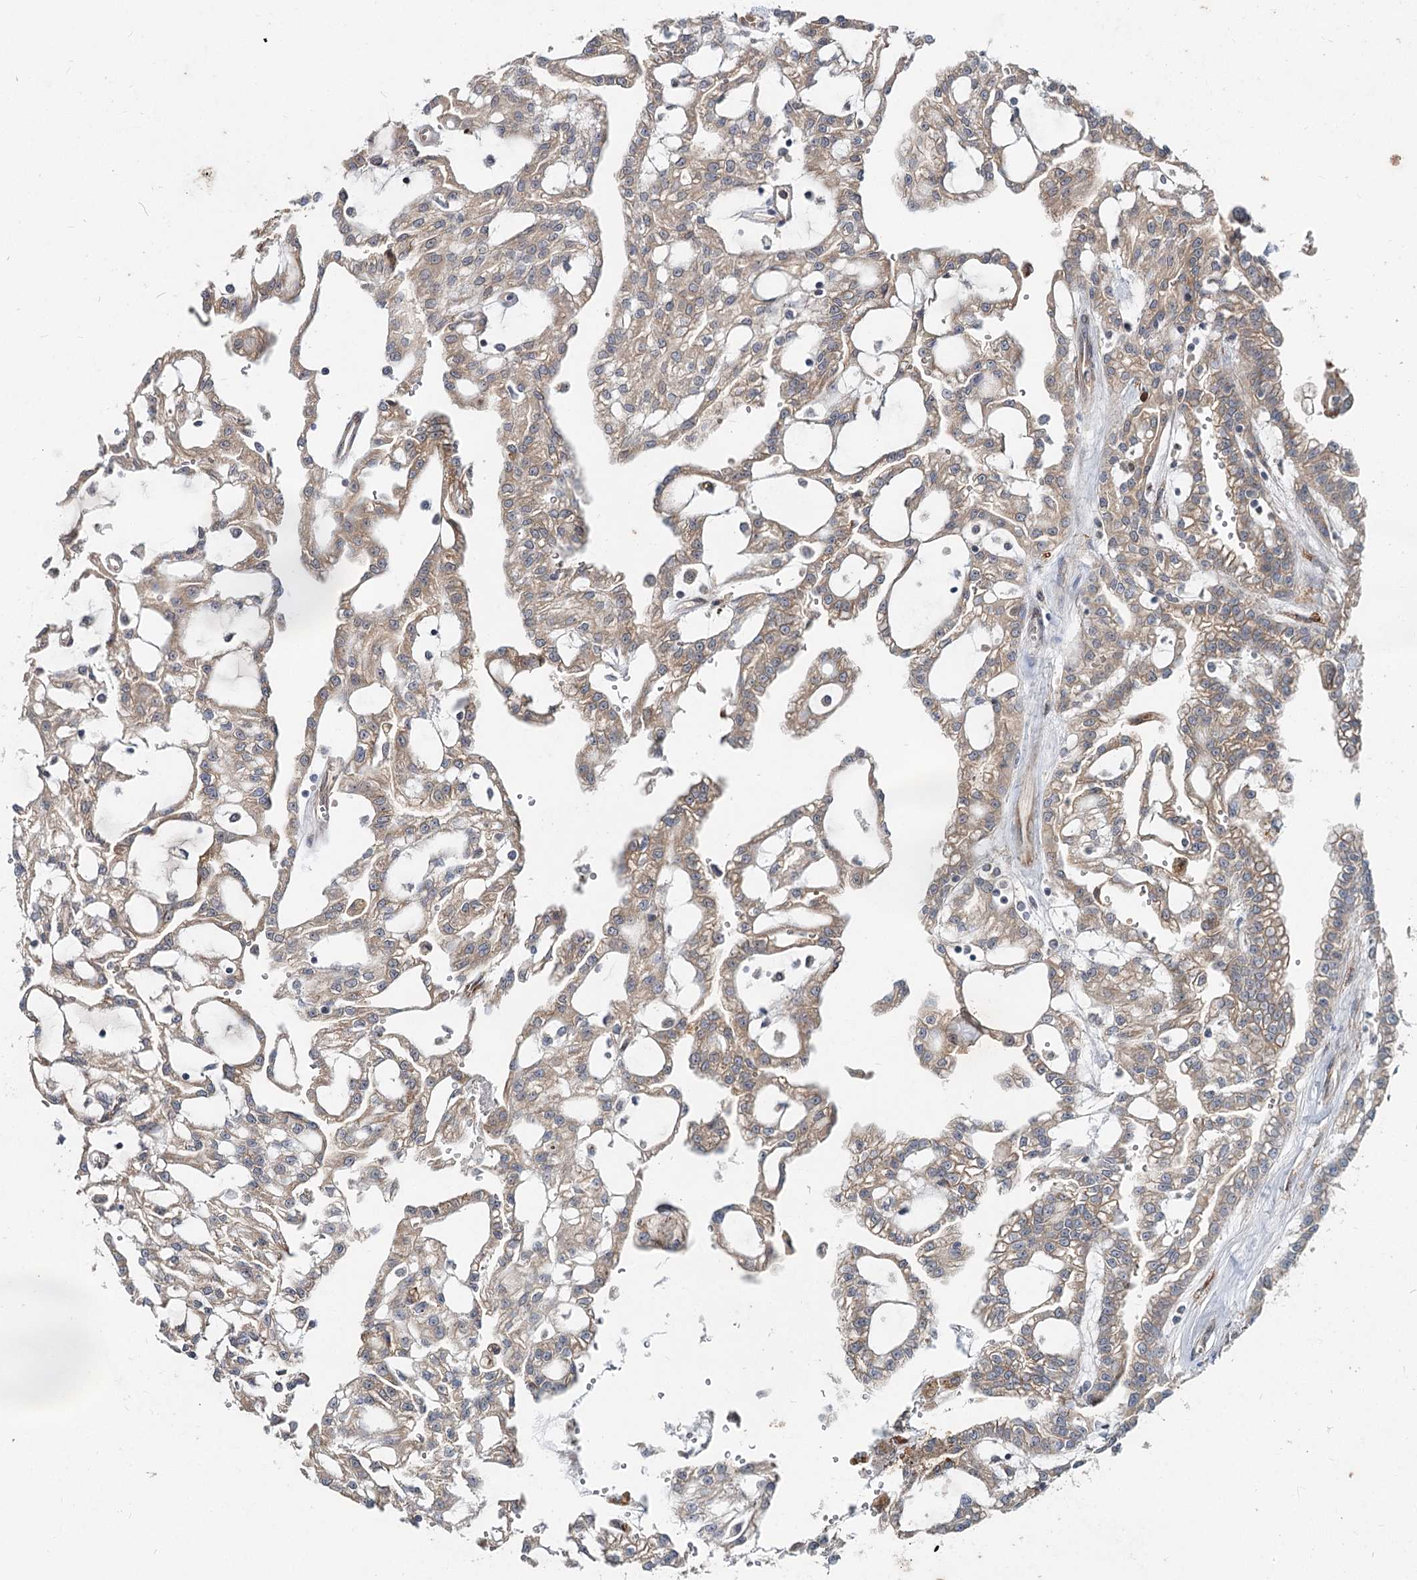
{"staining": {"intensity": "weak", "quantity": "25%-75%", "location": "cytoplasmic/membranous"}, "tissue": "renal cancer", "cell_type": "Tumor cells", "image_type": "cancer", "snomed": [{"axis": "morphology", "description": "Adenocarcinoma, NOS"}, {"axis": "topography", "description": "Kidney"}], "caption": "The image demonstrates immunohistochemical staining of renal adenocarcinoma. There is weak cytoplasmic/membranous staining is identified in about 25%-75% of tumor cells.", "gene": "SPART", "patient": {"sex": "male", "age": 63}}